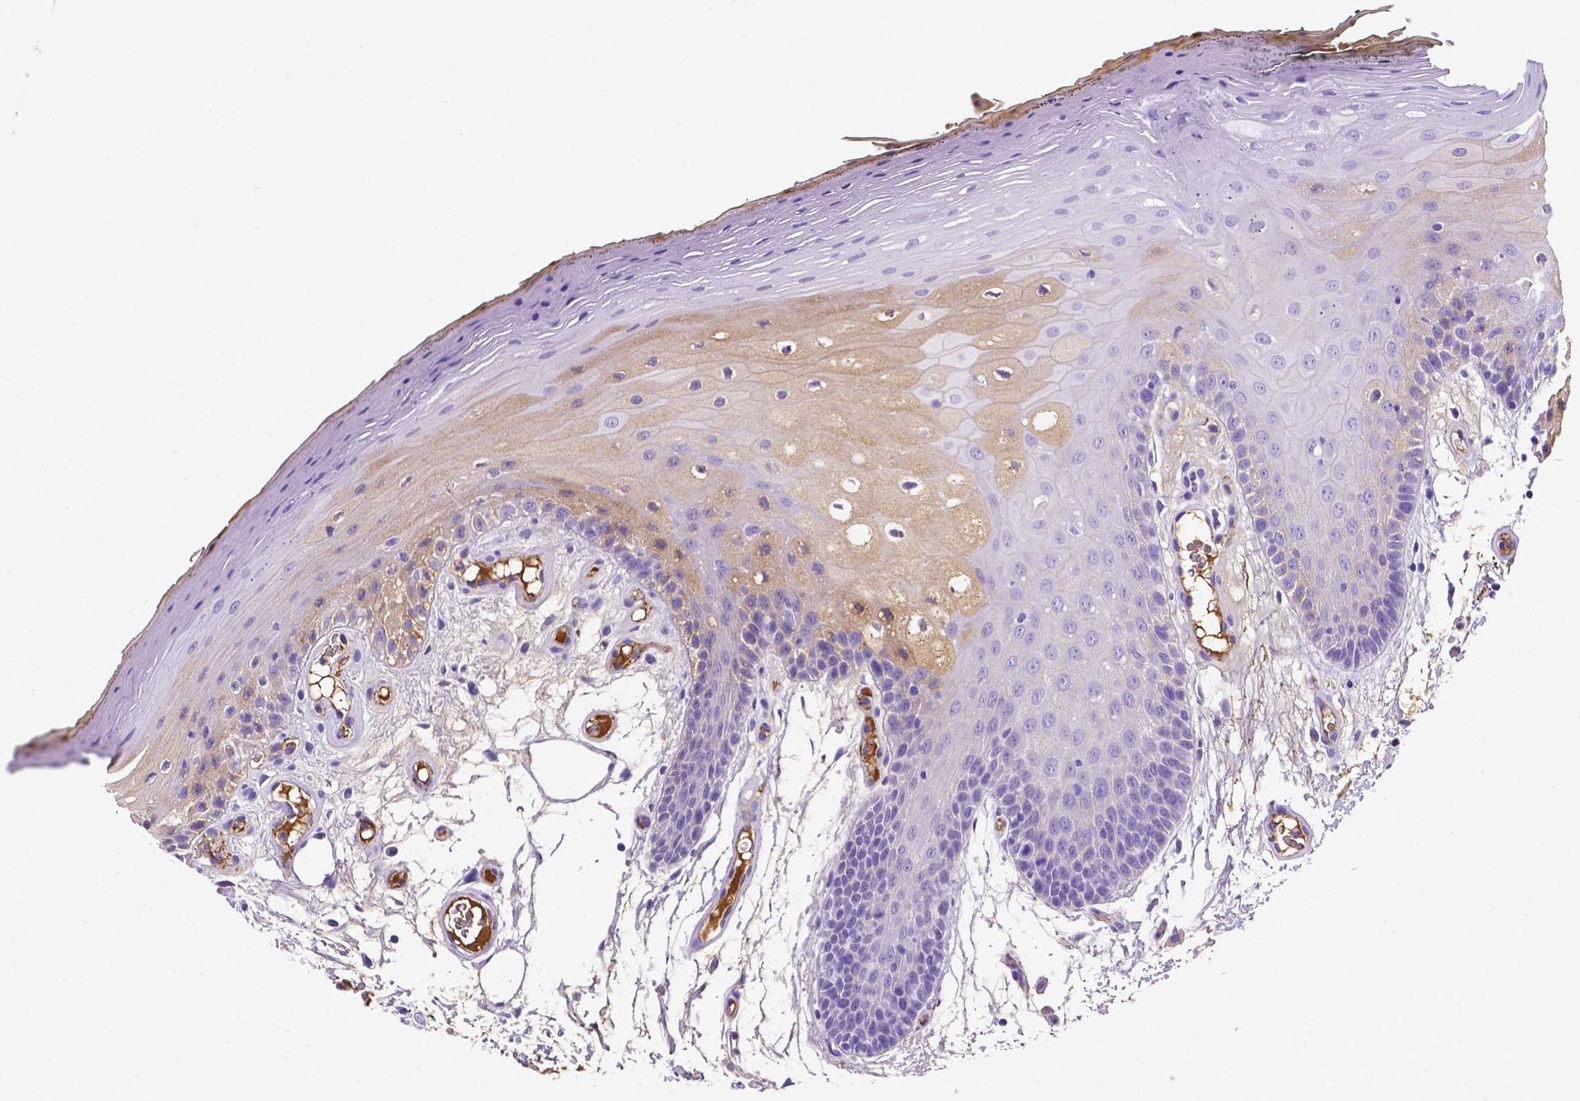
{"staining": {"intensity": "weak", "quantity": "<25%", "location": "cytoplasmic/membranous"}, "tissue": "oral mucosa", "cell_type": "Squamous epithelial cells", "image_type": "normal", "snomed": [{"axis": "morphology", "description": "Normal tissue, NOS"}, {"axis": "morphology", "description": "Squamous cell carcinoma, NOS"}, {"axis": "topography", "description": "Oral tissue"}, {"axis": "topography", "description": "Head-Neck"}], "caption": "Micrograph shows no protein positivity in squamous epithelial cells of normal oral mucosa.", "gene": "APOE", "patient": {"sex": "male", "age": 52}}